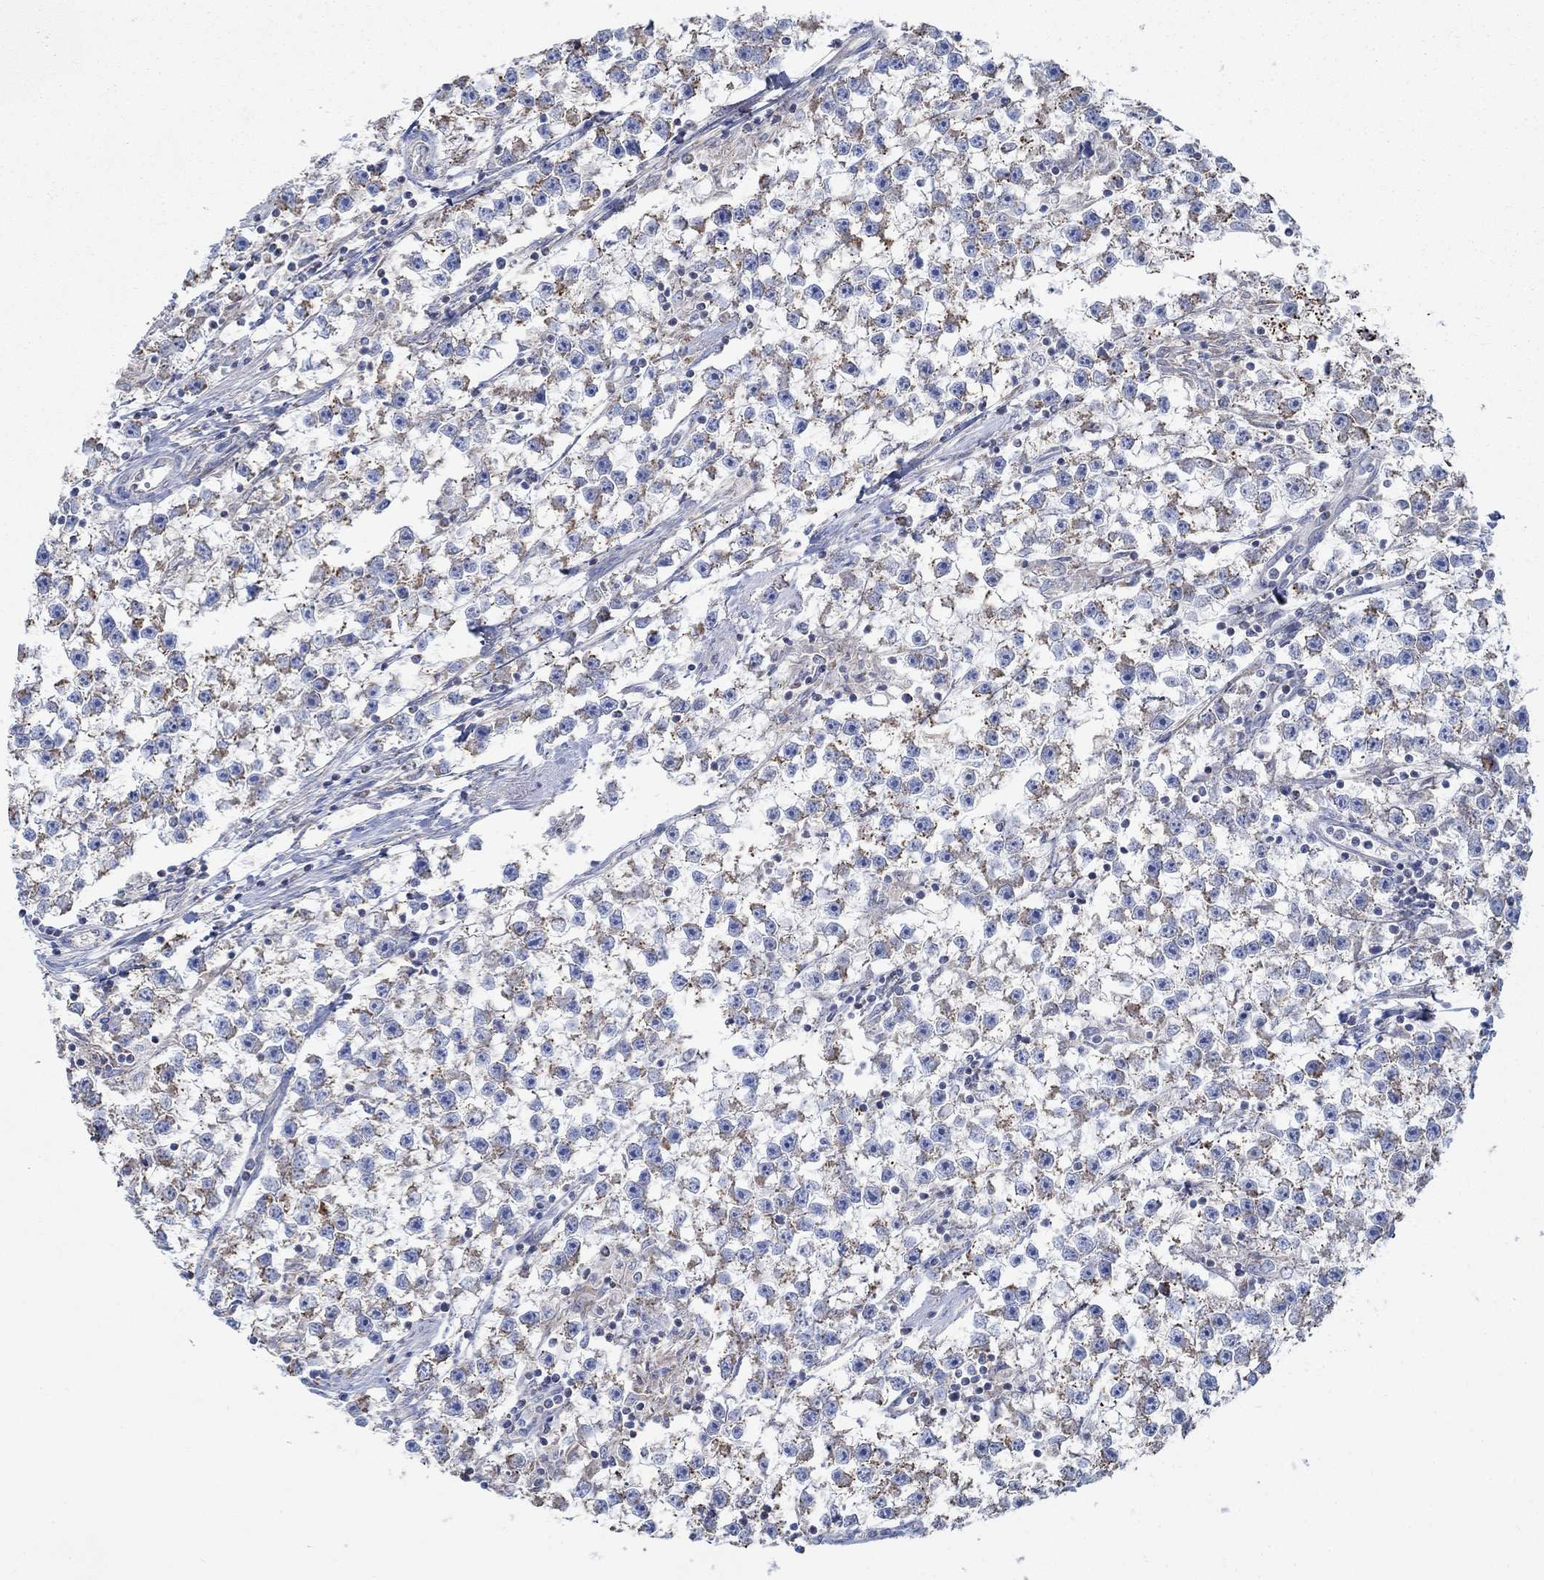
{"staining": {"intensity": "strong", "quantity": "<25%", "location": "cytoplasmic/membranous"}, "tissue": "testis cancer", "cell_type": "Tumor cells", "image_type": "cancer", "snomed": [{"axis": "morphology", "description": "Seminoma, NOS"}, {"axis": "topography", "description": "Testis"}], "caption": "Human testis cancer (seminoma) stained with a brown dye displays strong cytoplasmic/membranous positive positivity in about <25% of tumor cells.", "gene": "GLOD5", "patient": {"sex": "male", "age": 59}}